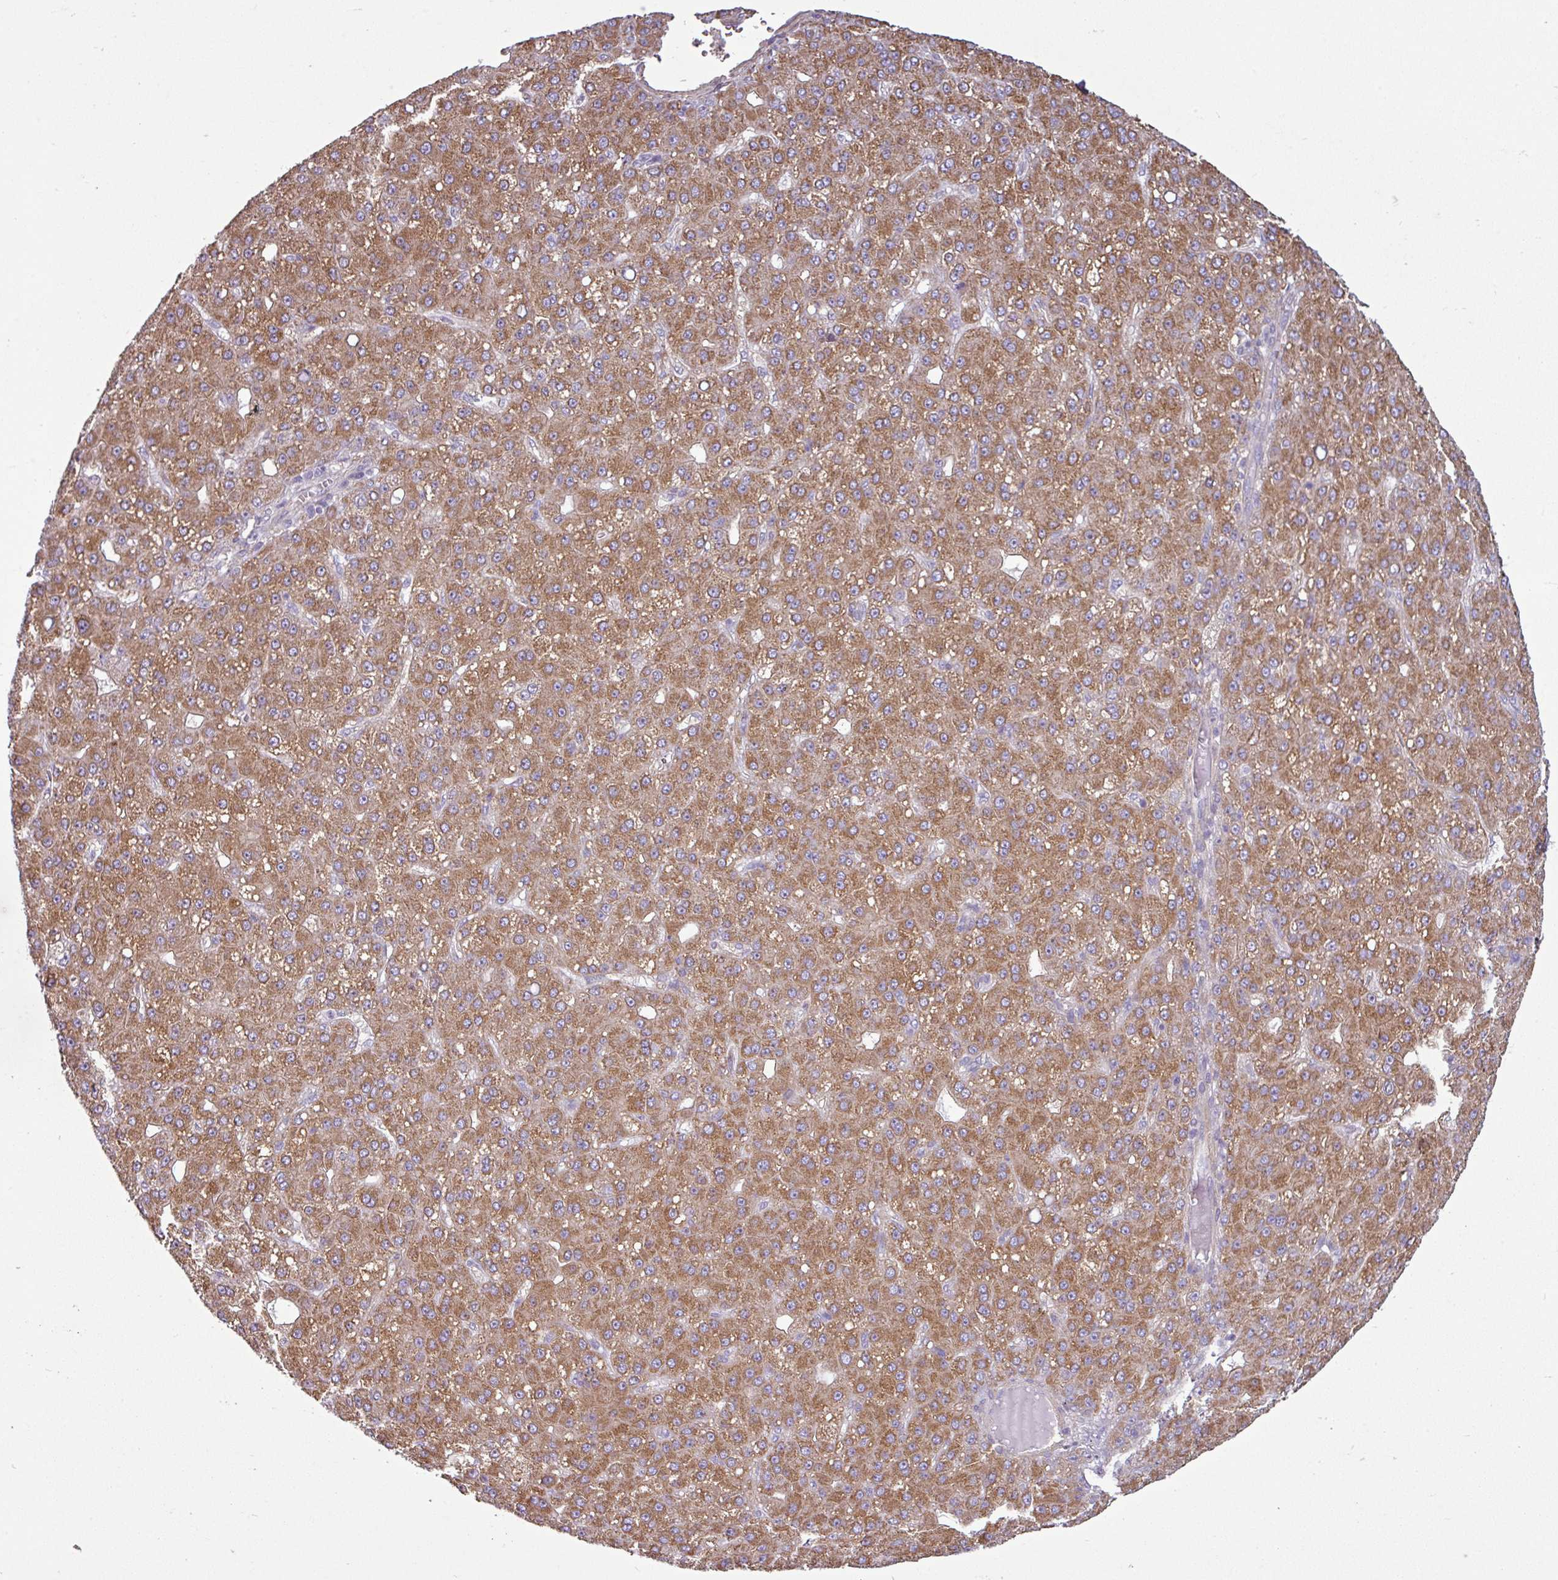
{"staining": {"intensity": "moderate", "quantity": ">75%", "location": "cytoplasmic/membranous"}, "tissue": "liver cancer", "cell_type": "Tumor cells", "image_type": "cancer", "snomed": [{"axis": "morphology", "description": "Carcinoma, Hepatocellular, NOS"}, {"axis": "topography", "description": "Liver"}], "caption": "Immunohistochemistry of human liver cancer (hepatocellular carcinoma) demonstrates medium levels of moderate cytoplasmic/membranous staining in approximately >75% of tumor cells.", "gene": "BTN2A2", "patient": {"sex": "male", "age": 67}}